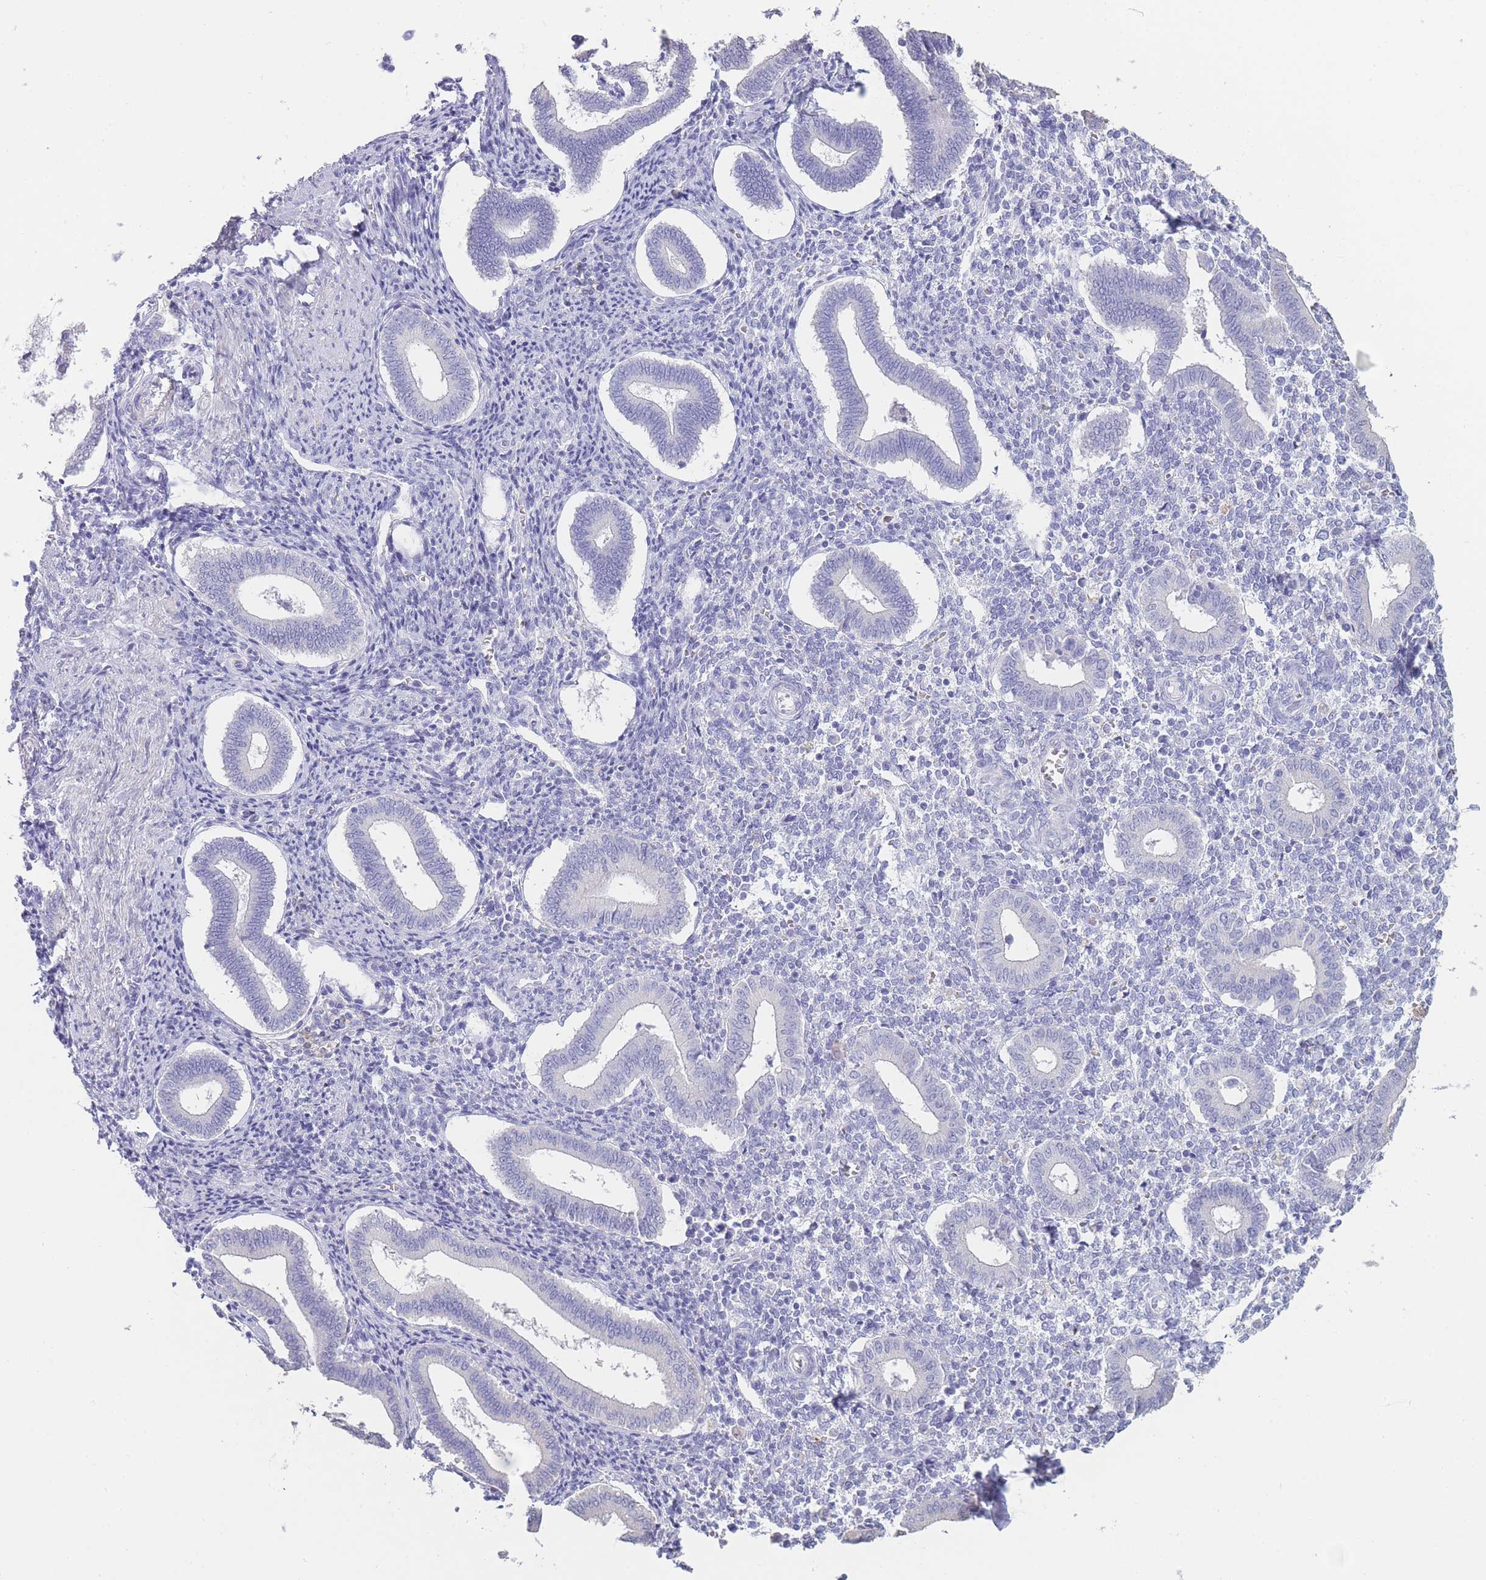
{"staining": {"intensity": "negative", "quantity": "none", "location": "none"}, "tissue": "endometrium", "cell_type": "Cells in endometrial stroma", "image_type": "normal", "snomed": [{"axis": "morphology", "description": "Normal tissue, NOS"}, {"axis": "topography", "description": "Endometrium"}], "caption": "Immunohistochemistry histopathology image of benign endometrium stained for a protein (brown), which demonstrates no expression in cells in endometrial stroma. (Brightfield microscopy of DAB IHC at high magnification).", "gene": "CD37", "patient": {"sex": "female", "age": 44}}